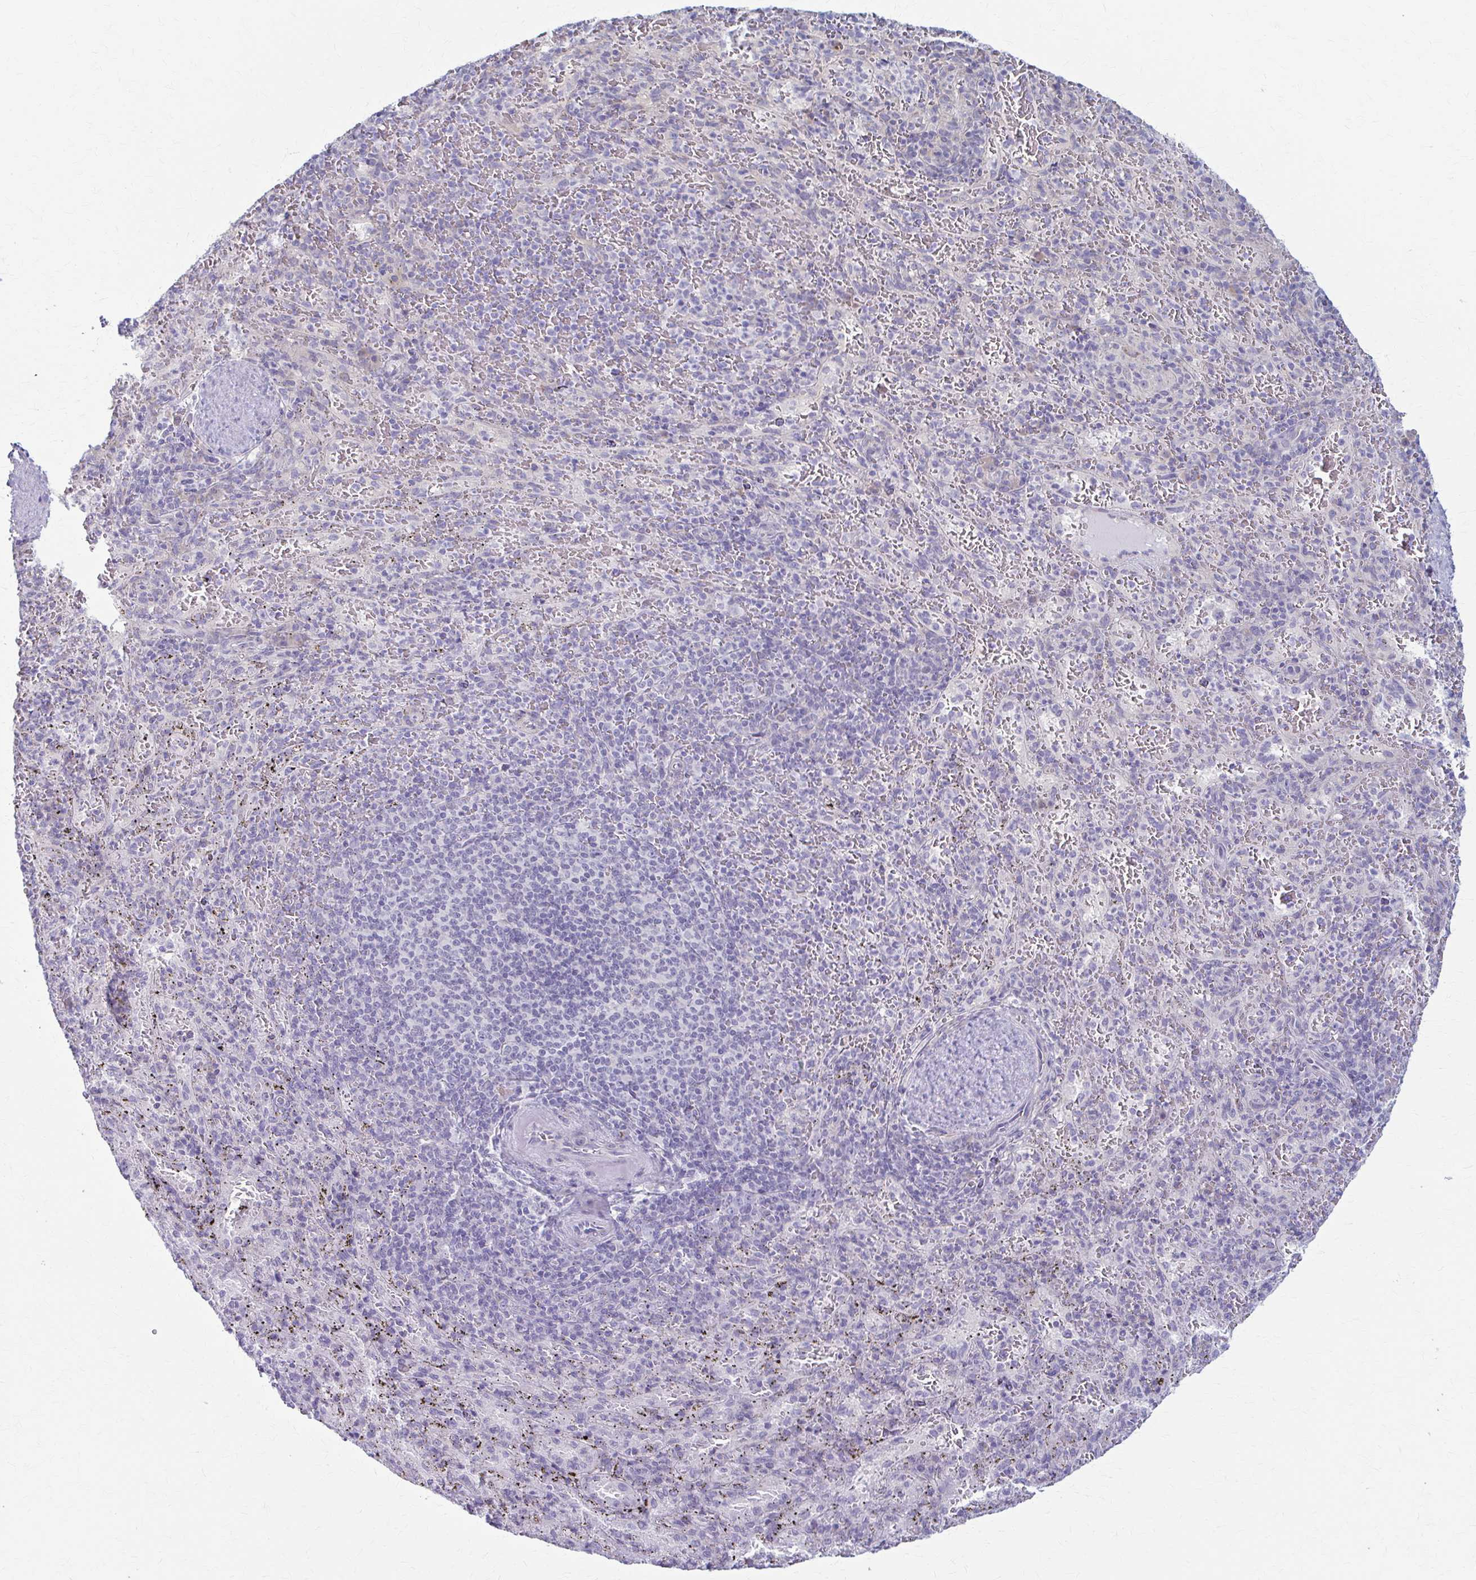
{"staining": {"intensity": "negative", "quantity": "none", "location": "none"}, "tissue": "spleen", "cell_type": "Cells in red pulp", "image_type": "normal", "snomed": [{"axis": "morphology", "description": "Normal tissue, NOS"}, {"axis": "topography", "description": "Spleen"}], "caption": "The image displays no significant positivity in cells in red pulp of spleen.", "gene": "PRKRA", "patient": {"sex": "male", "age": 57}}